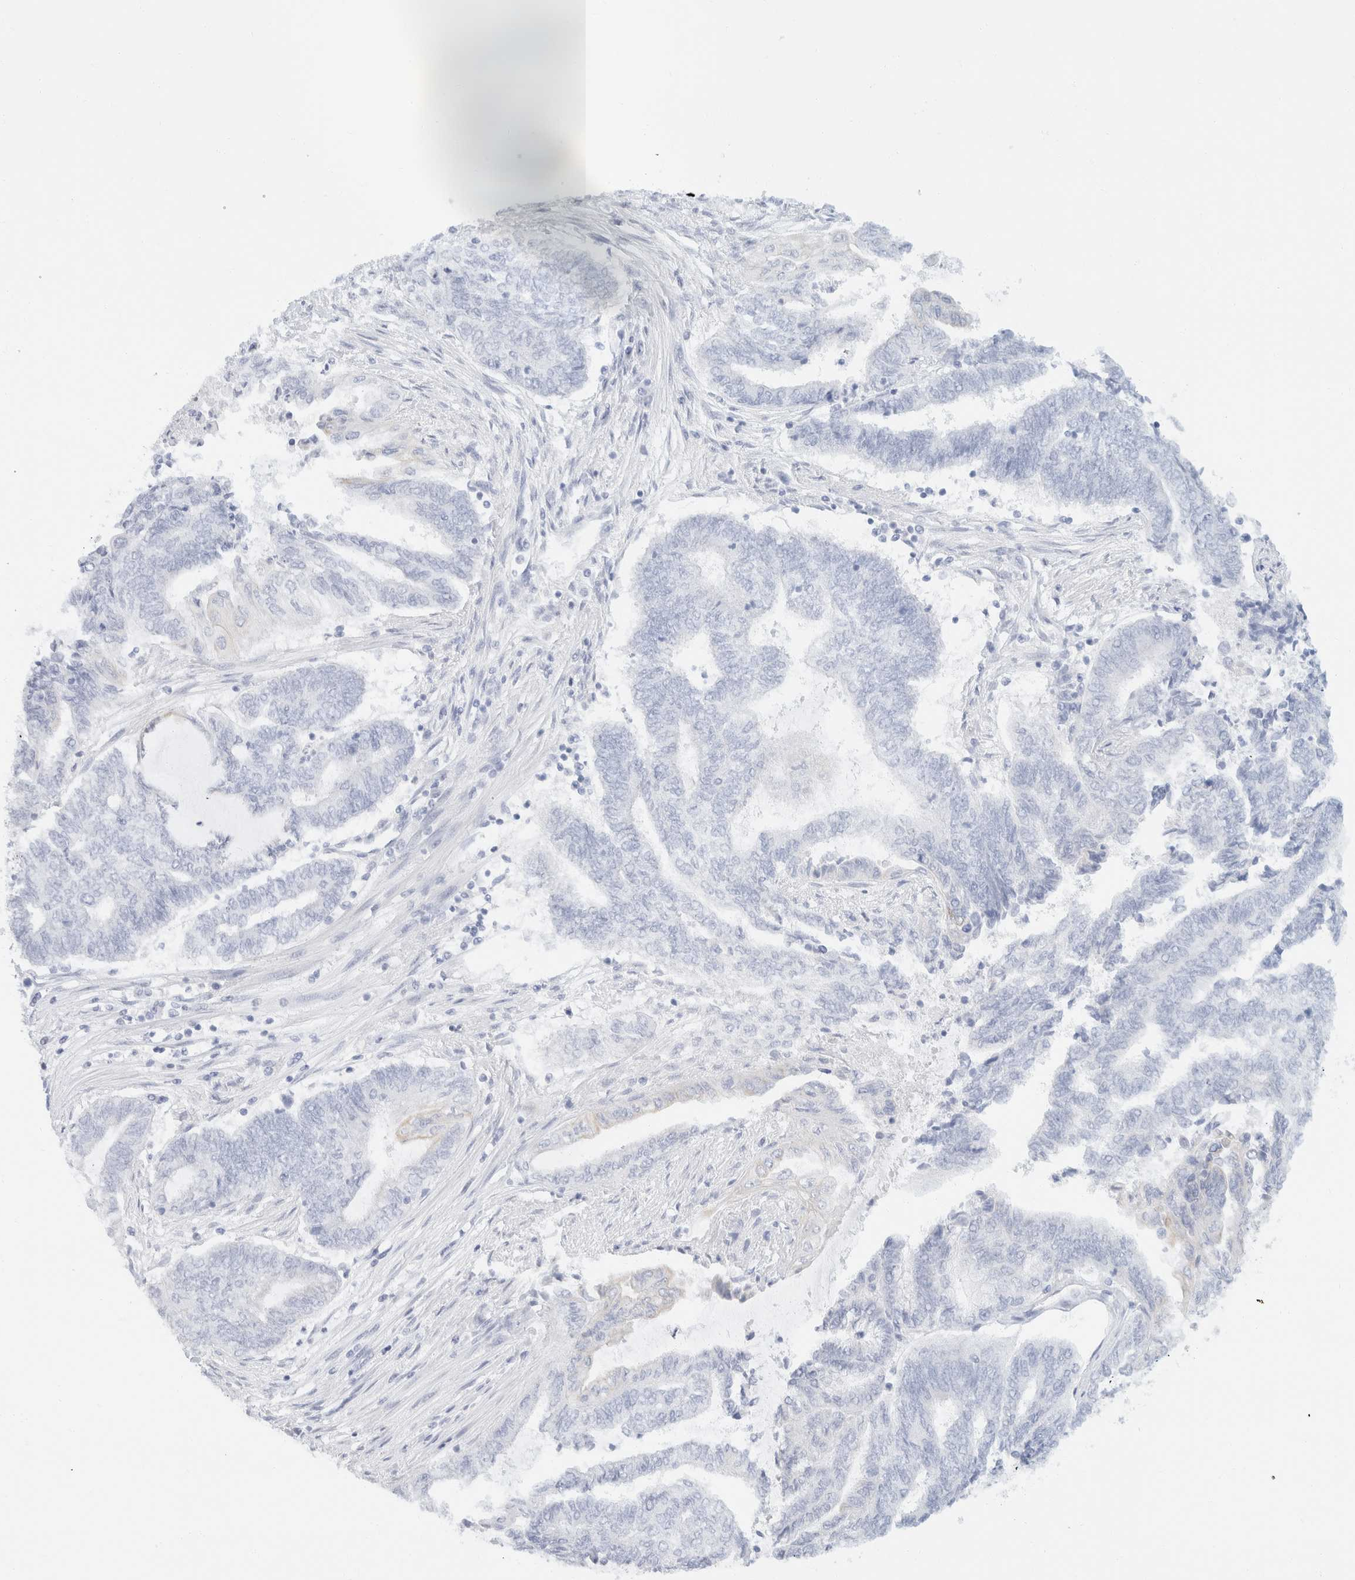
{"staining": {"intensity": "negative", "quantity": "none", "location": "none"}, "tissue": "endometrial cancer", "cell_type": "Tumor cells", "image_type": "cancer", "snomed": [{"axis": "morphology", "description": "Adenocarcinoma, NOS"}, {"axis": "topography", "description": "Uterus"}, {"axis": "topography", "description": "Endometrium"}], "caption": "Tumor cells are negative for protein expression in human adenocarcinoma (endometrial). (Brightfield microscopy of DAB (3,3'-diaminobenzidine) IHC at high magnification).", "gene": "KRT20", "patient": {"sex": "female", "age": 70}}